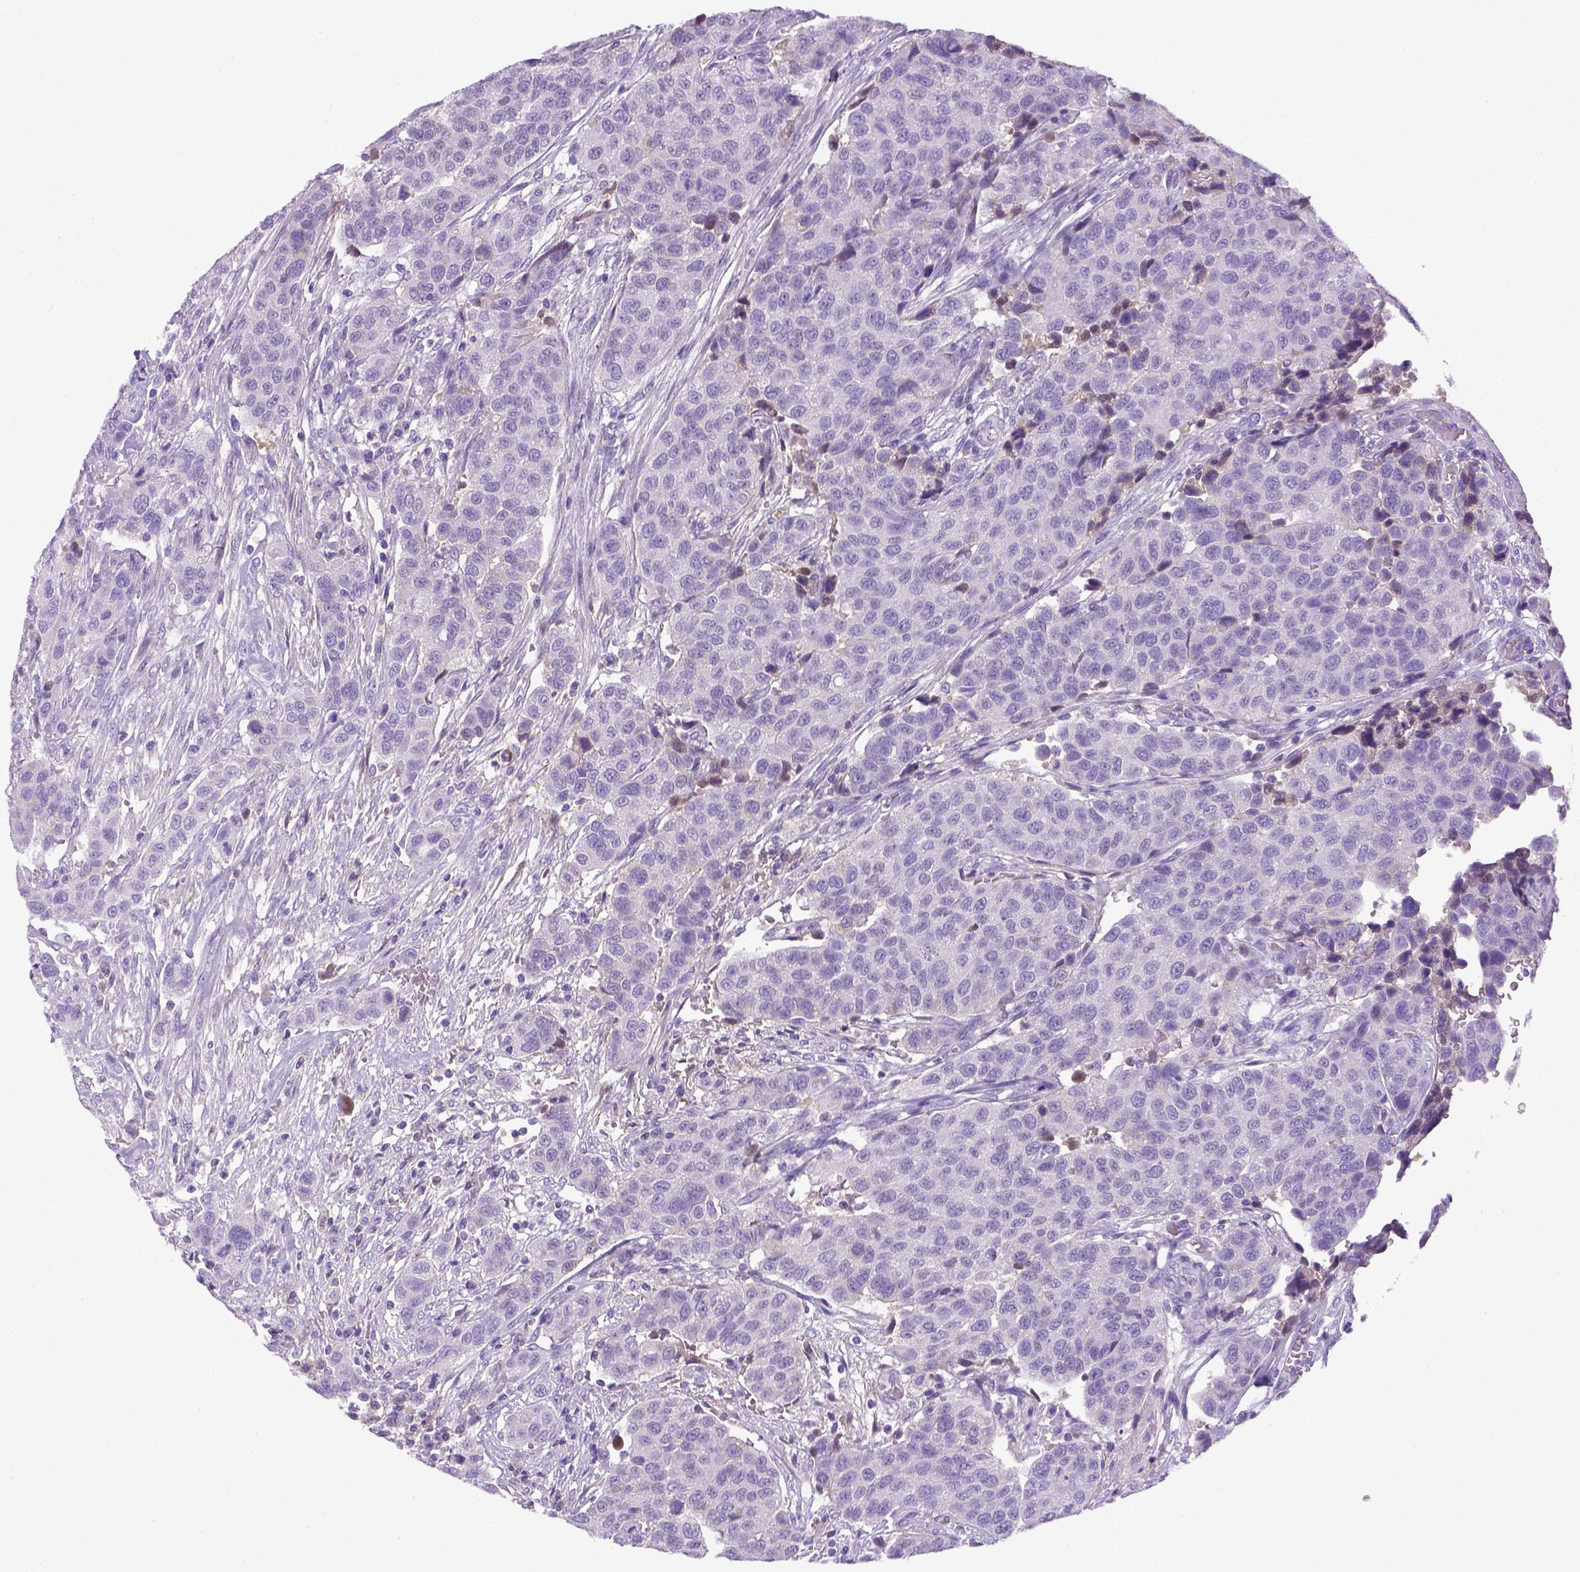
{"staining": {"intensity": "negative", "quantity": "none", "location": "none"}, "tissue": "urothelial cancer", "cell_type": "Tumor cells", "image_type": "cancer", "snomed": [{"axis": "morphology", "description": "Urothelial carcinoma, High grade"}, {"axis": "topography", "description": "Urinary bladder"}], "caption": "Urothelial cancer was stained to show a protein in brown. There is no significant staining in tumor cells. Nuclei are stained in blue.", "gene": "ITIH4", "patient": {"sex": "female", "age": 58}}